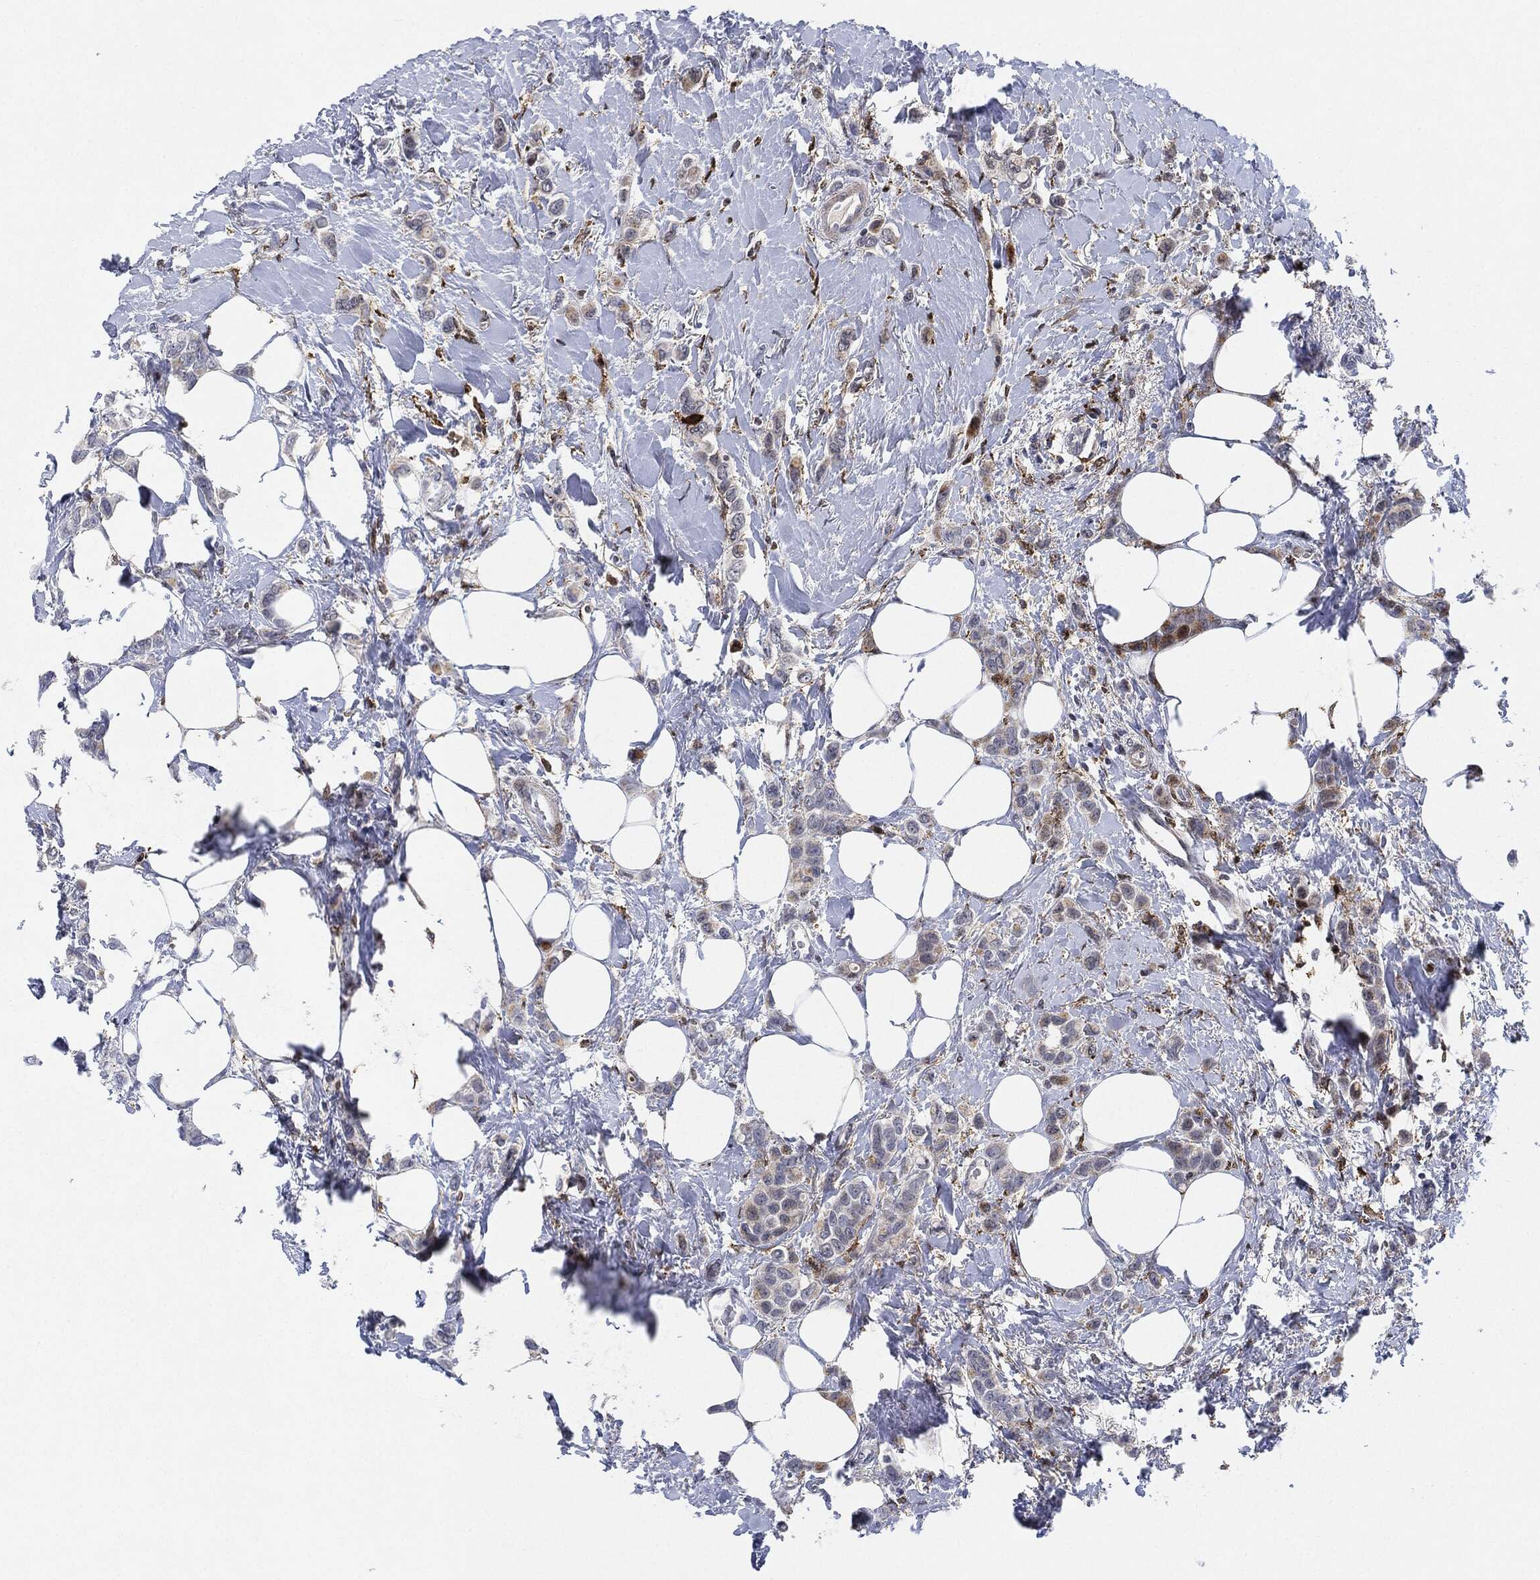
{"staining": {"intensity": "negative", "quantity": "none", "location": "none"}, "tissue": "breast cancer", "cell_type": "Tumor cells", "image_type": "cancer", "snomed": [{"axis": "morphology", "description": "Lobular carcinoma"}, {"axis": "topography", "description": "Breast"}], "caption": "The photomicrograph exhibits no staining of tumor cells in breast cancer (lobular carcinoma).", "gene": "NANOS3", "patient": {"sex": "female", "age": 66}}